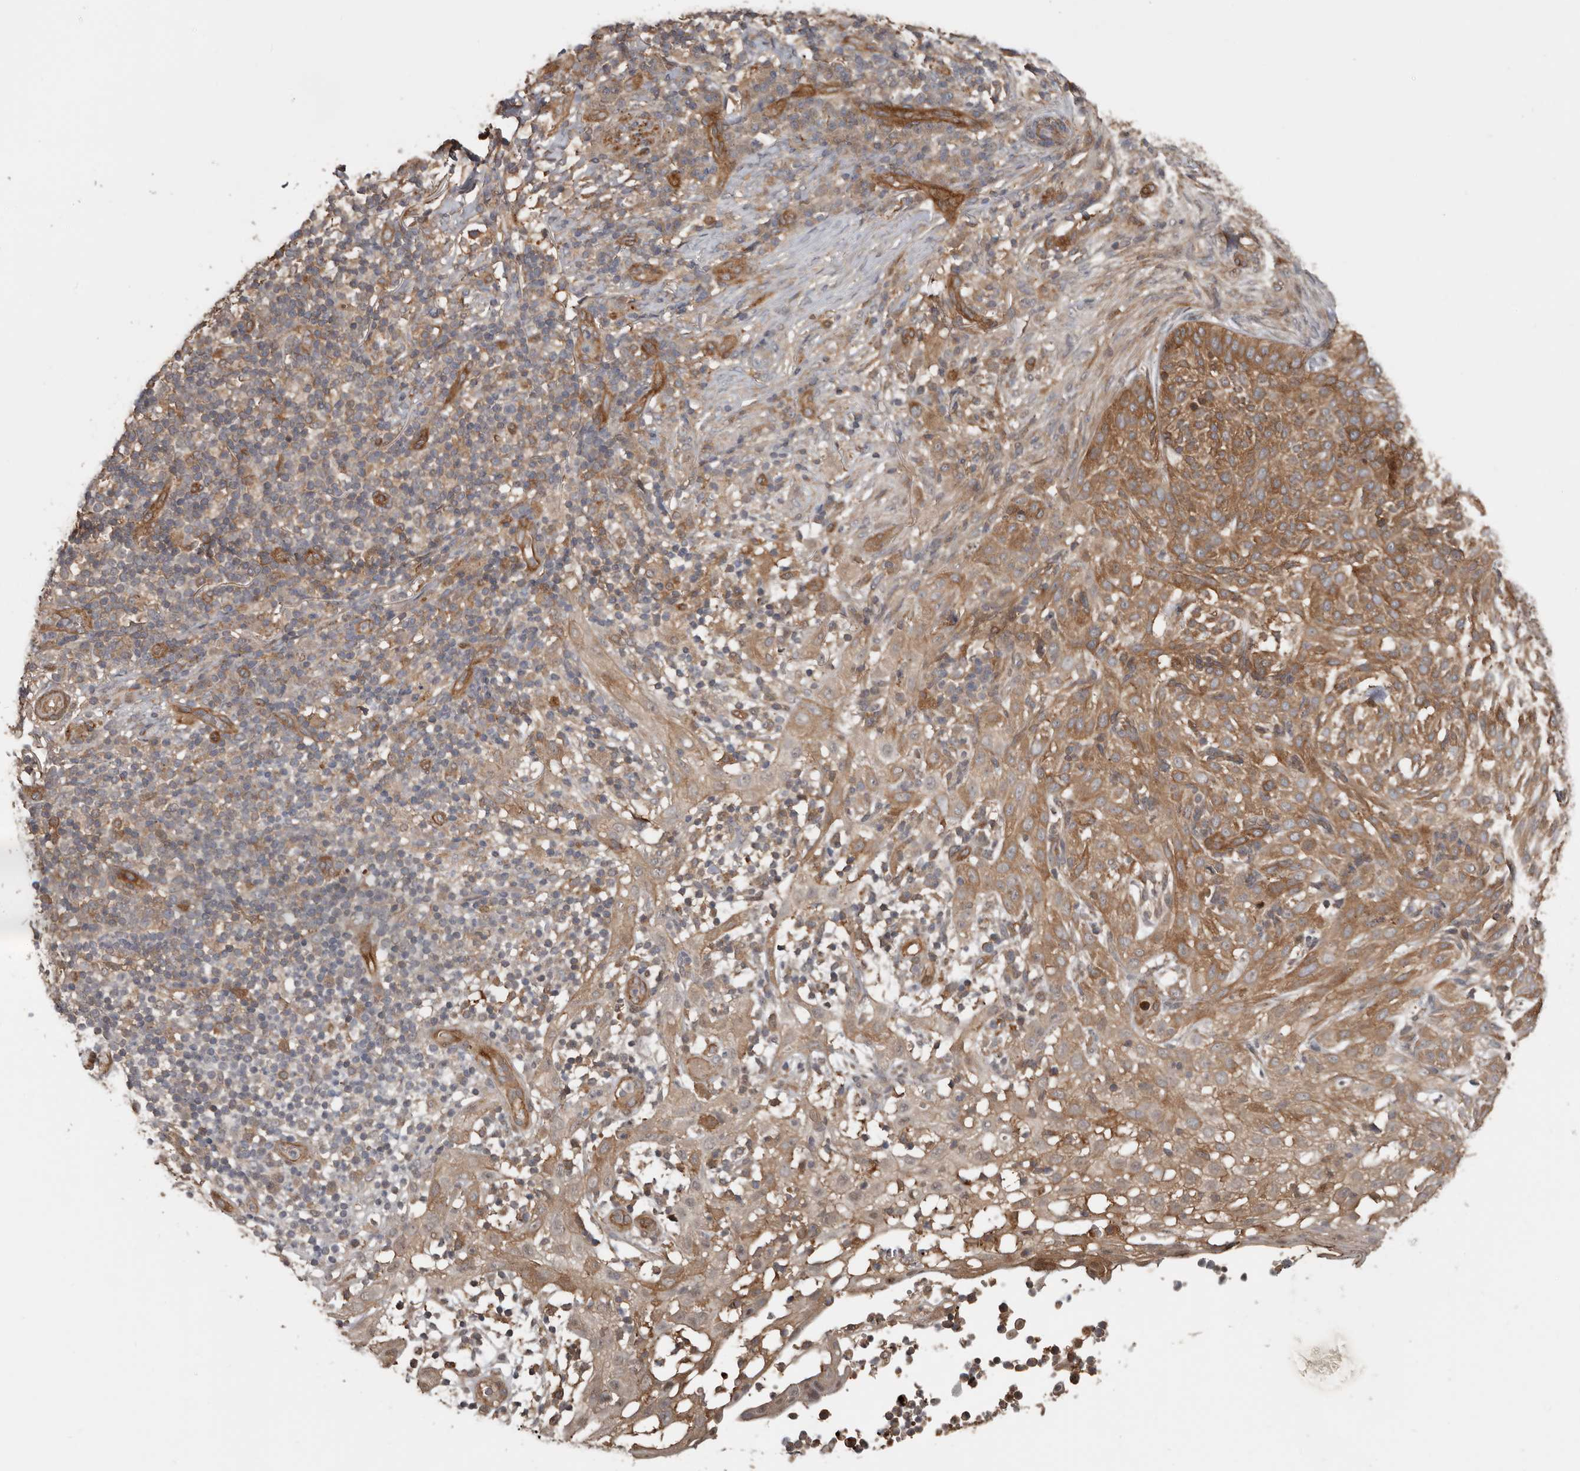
{"staining": {"intensity": "moderate", "quantity": ">75%", "location": "cytoplasmic/membranous"}, "tissue": "skin cancer", "cell_type": "Tumor cells", "image_type": "cancer", "snomed": [{"axis": "morphology", "description": "Basal cell carcinoma"}, {"axis": "topography", "description": "Skin"}], "caption": "Skin basal cell carcinoma stained with IHC shows moderate cytoplasmic/membranous positivity in approximately >75% of tumor cells.", "gene": "EXOC3L1", "patient": {"sex": "female", "age": 64}}